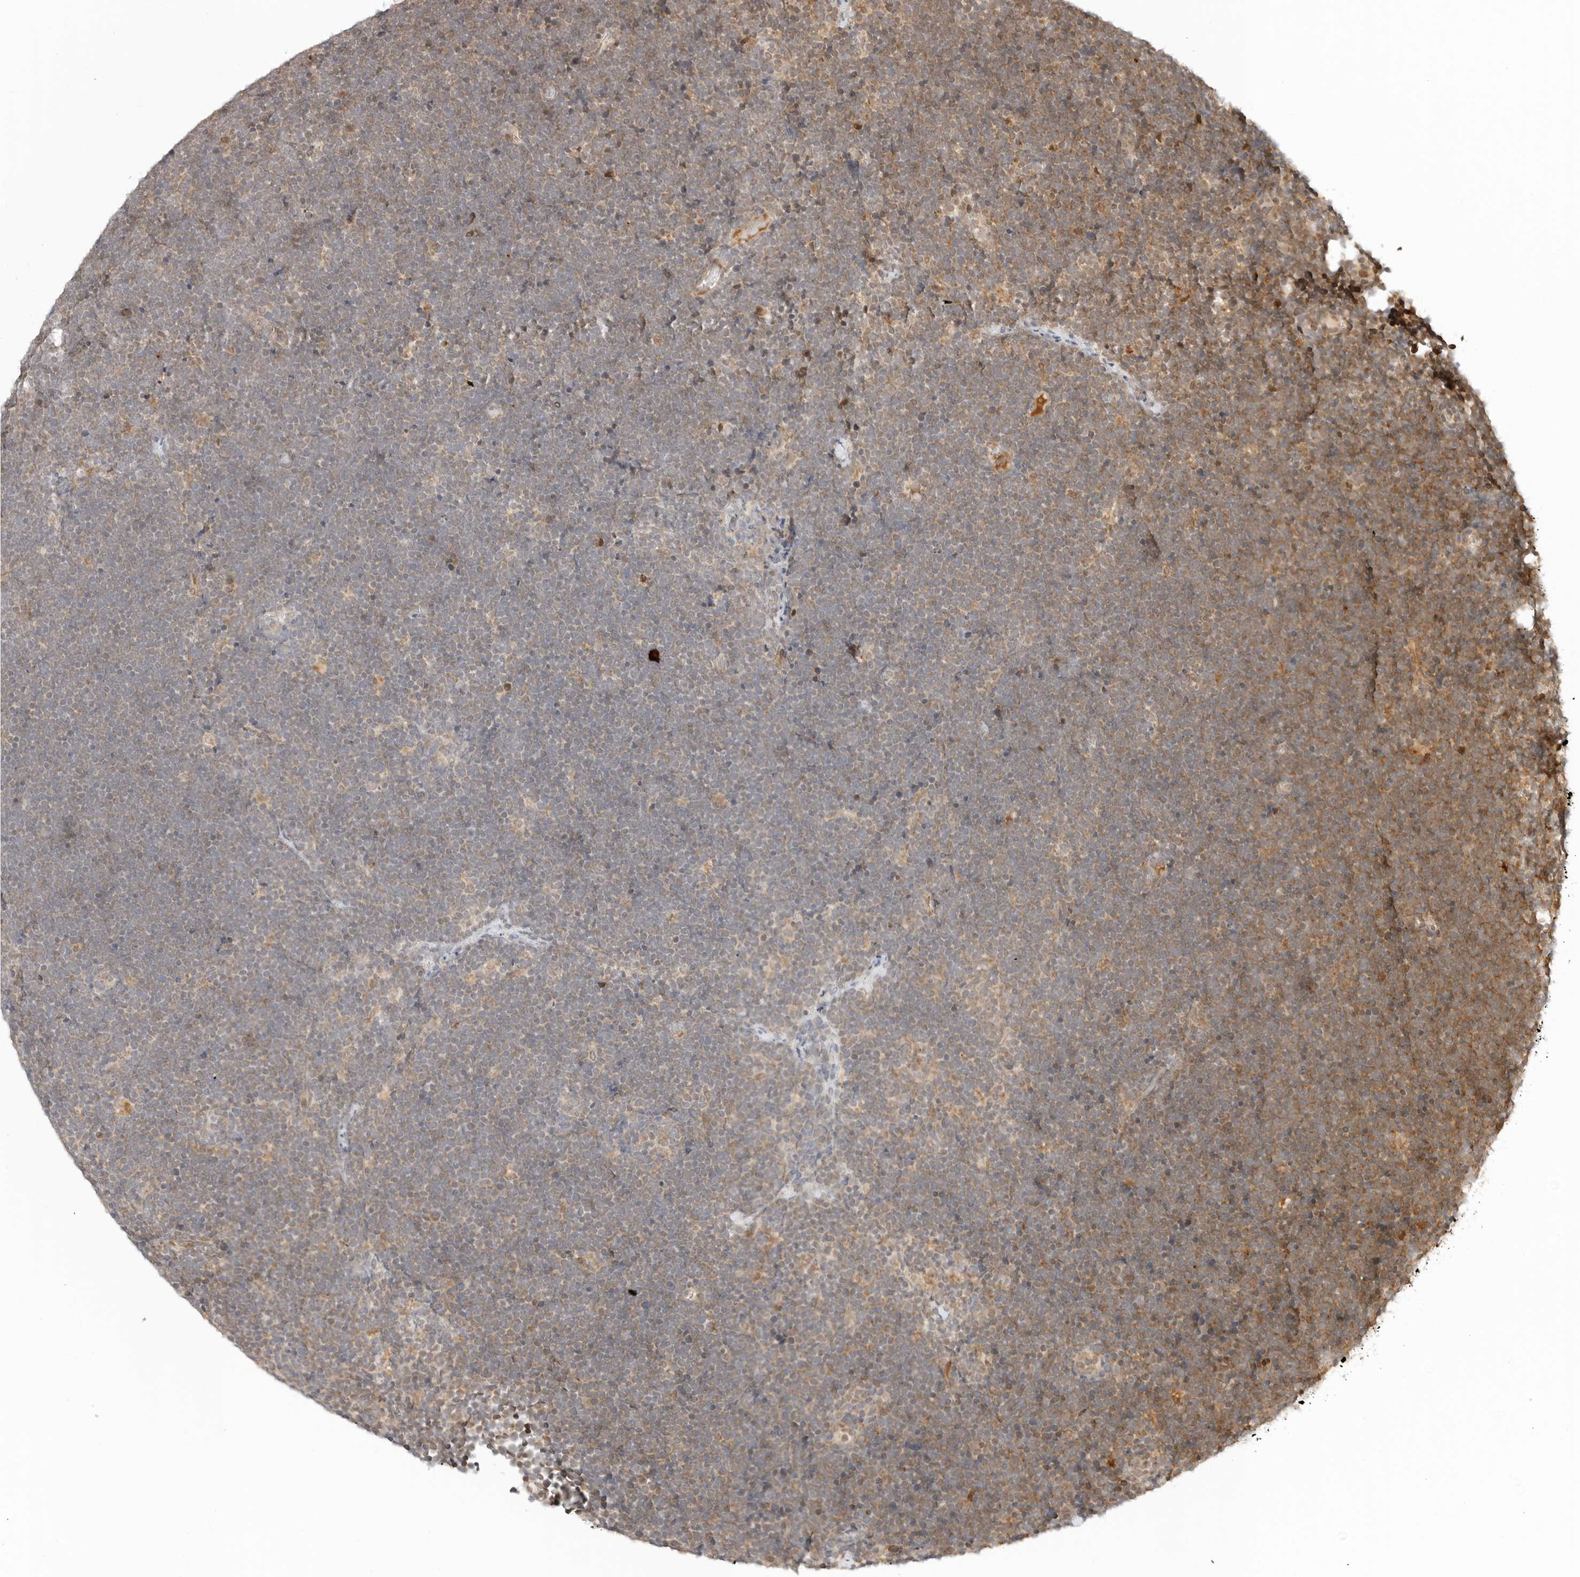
{"staining": {"intensity": "negative", "quantity": "none", "location": "none"}, "tissue": "lymphoma", "cell_type": "Tumor cells", "image_type": "cancer", "snomed": [{"axis": "morphology", "description": "Malignant lymphoma, non-Hodgkin's type, High grade"}, {"axis": "topography", "description": "Lymph node"}], "caption": "The image reveals no staining of tumor cells in malignant lymphoma, non-Hodgkin's type (high-grade).", "gene": "RC3H1", "patient": {"sex": "male", "age": 13}}